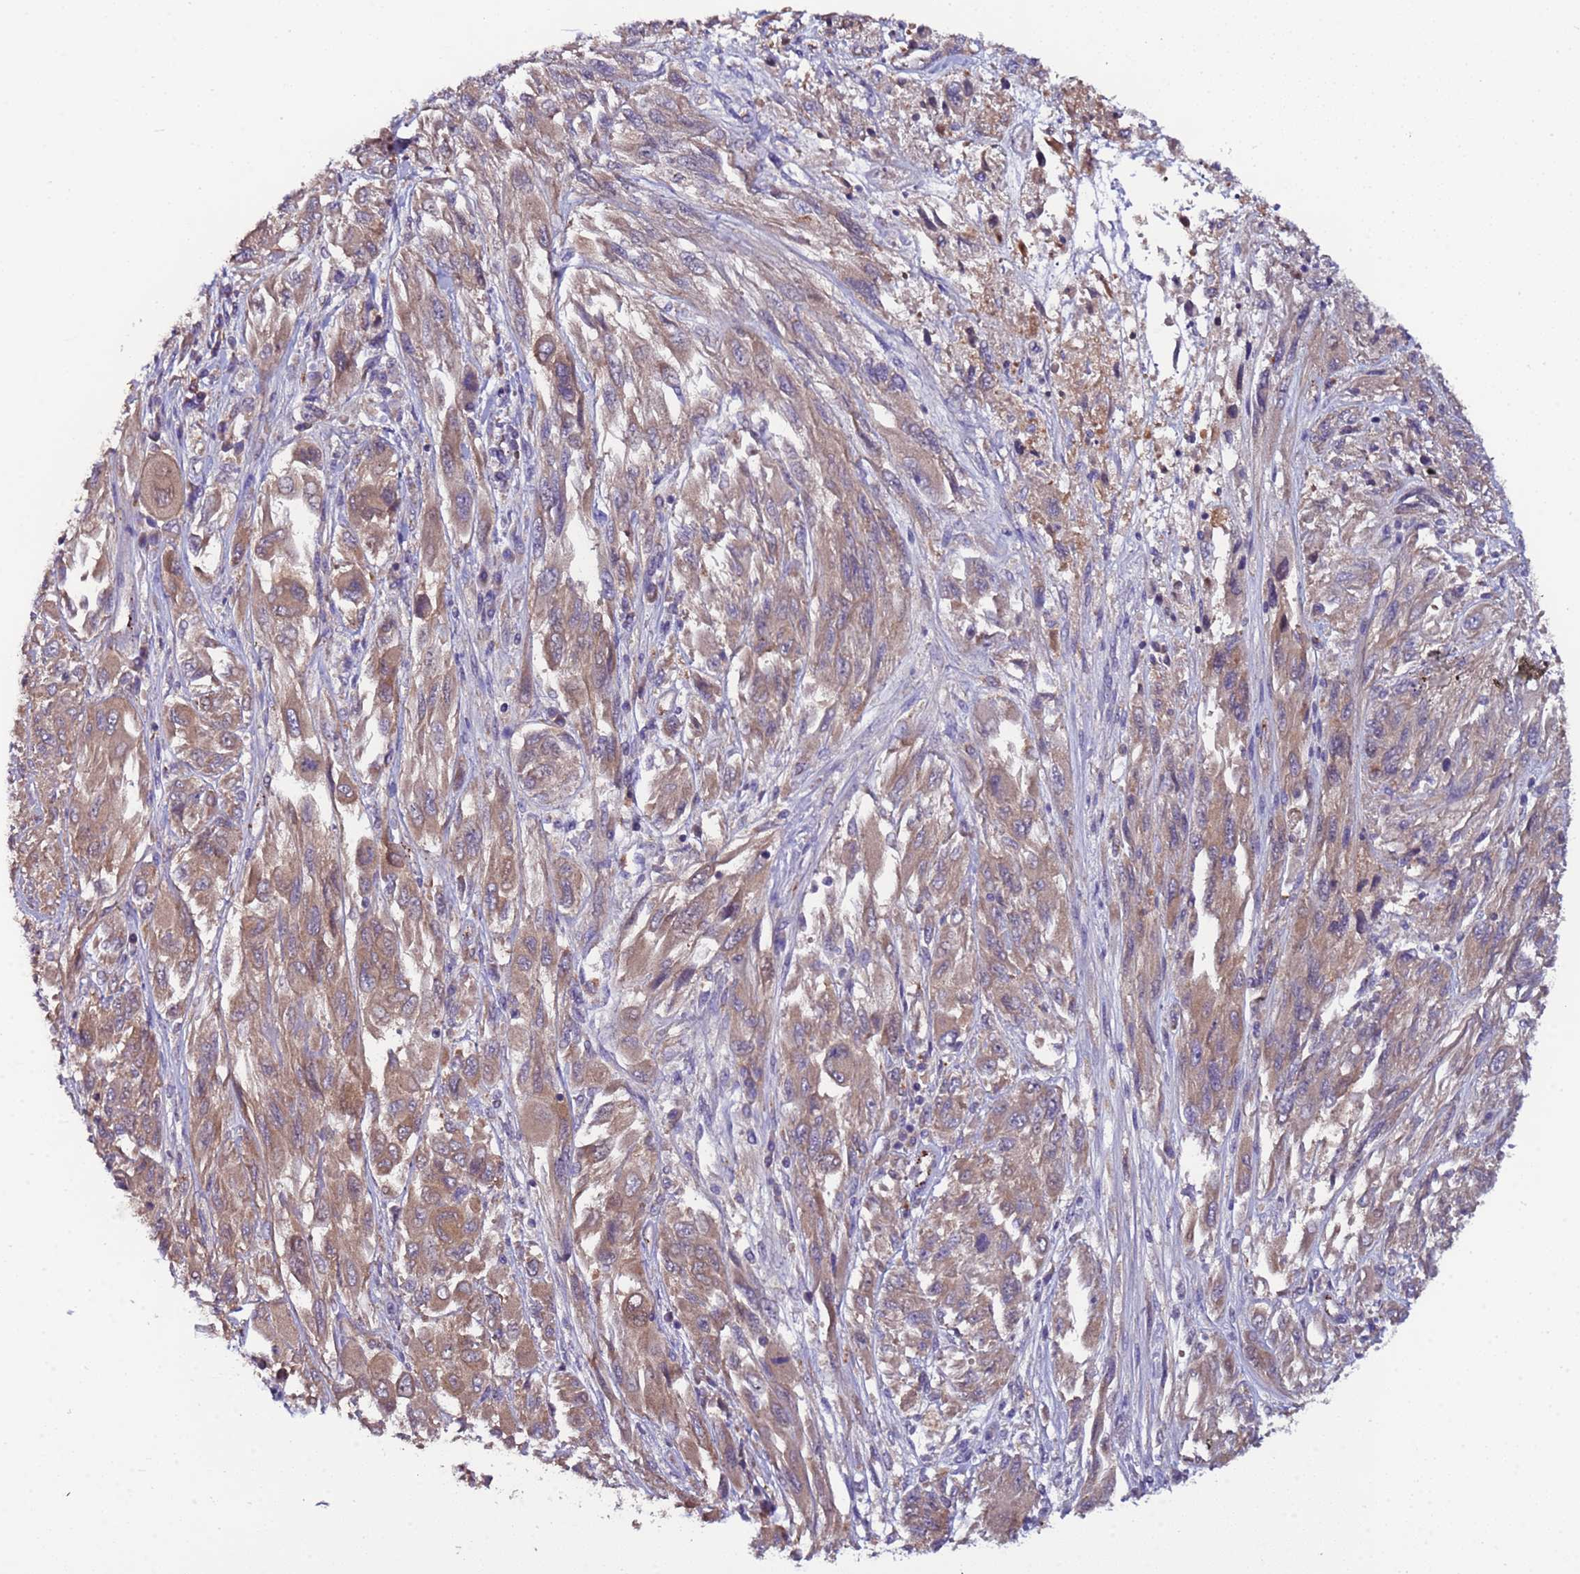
{"staining": {"intensity": "moderate", "quantity": ">75%", "location": "cytoplasmic/membranous"}, "tissue": "melanoma", "cell_type": "Tumor cells", "image_type": "cancer", "snomed": [{"axis": "morphology", "description": "Malignant melanoma, NOS"}, {"axis": "topography", "description": "Skin"}], "caption": "Melanoma was stained to show a protein in brown. There is medium levels of moderate cytoplasmic/membranous positivity in approximately >75% of tumor cells. (Brightfield microscopy of DAB IHC at high magnification).", "gene": "ZNF248", "patient": {"sex": "female", "age": 91}}